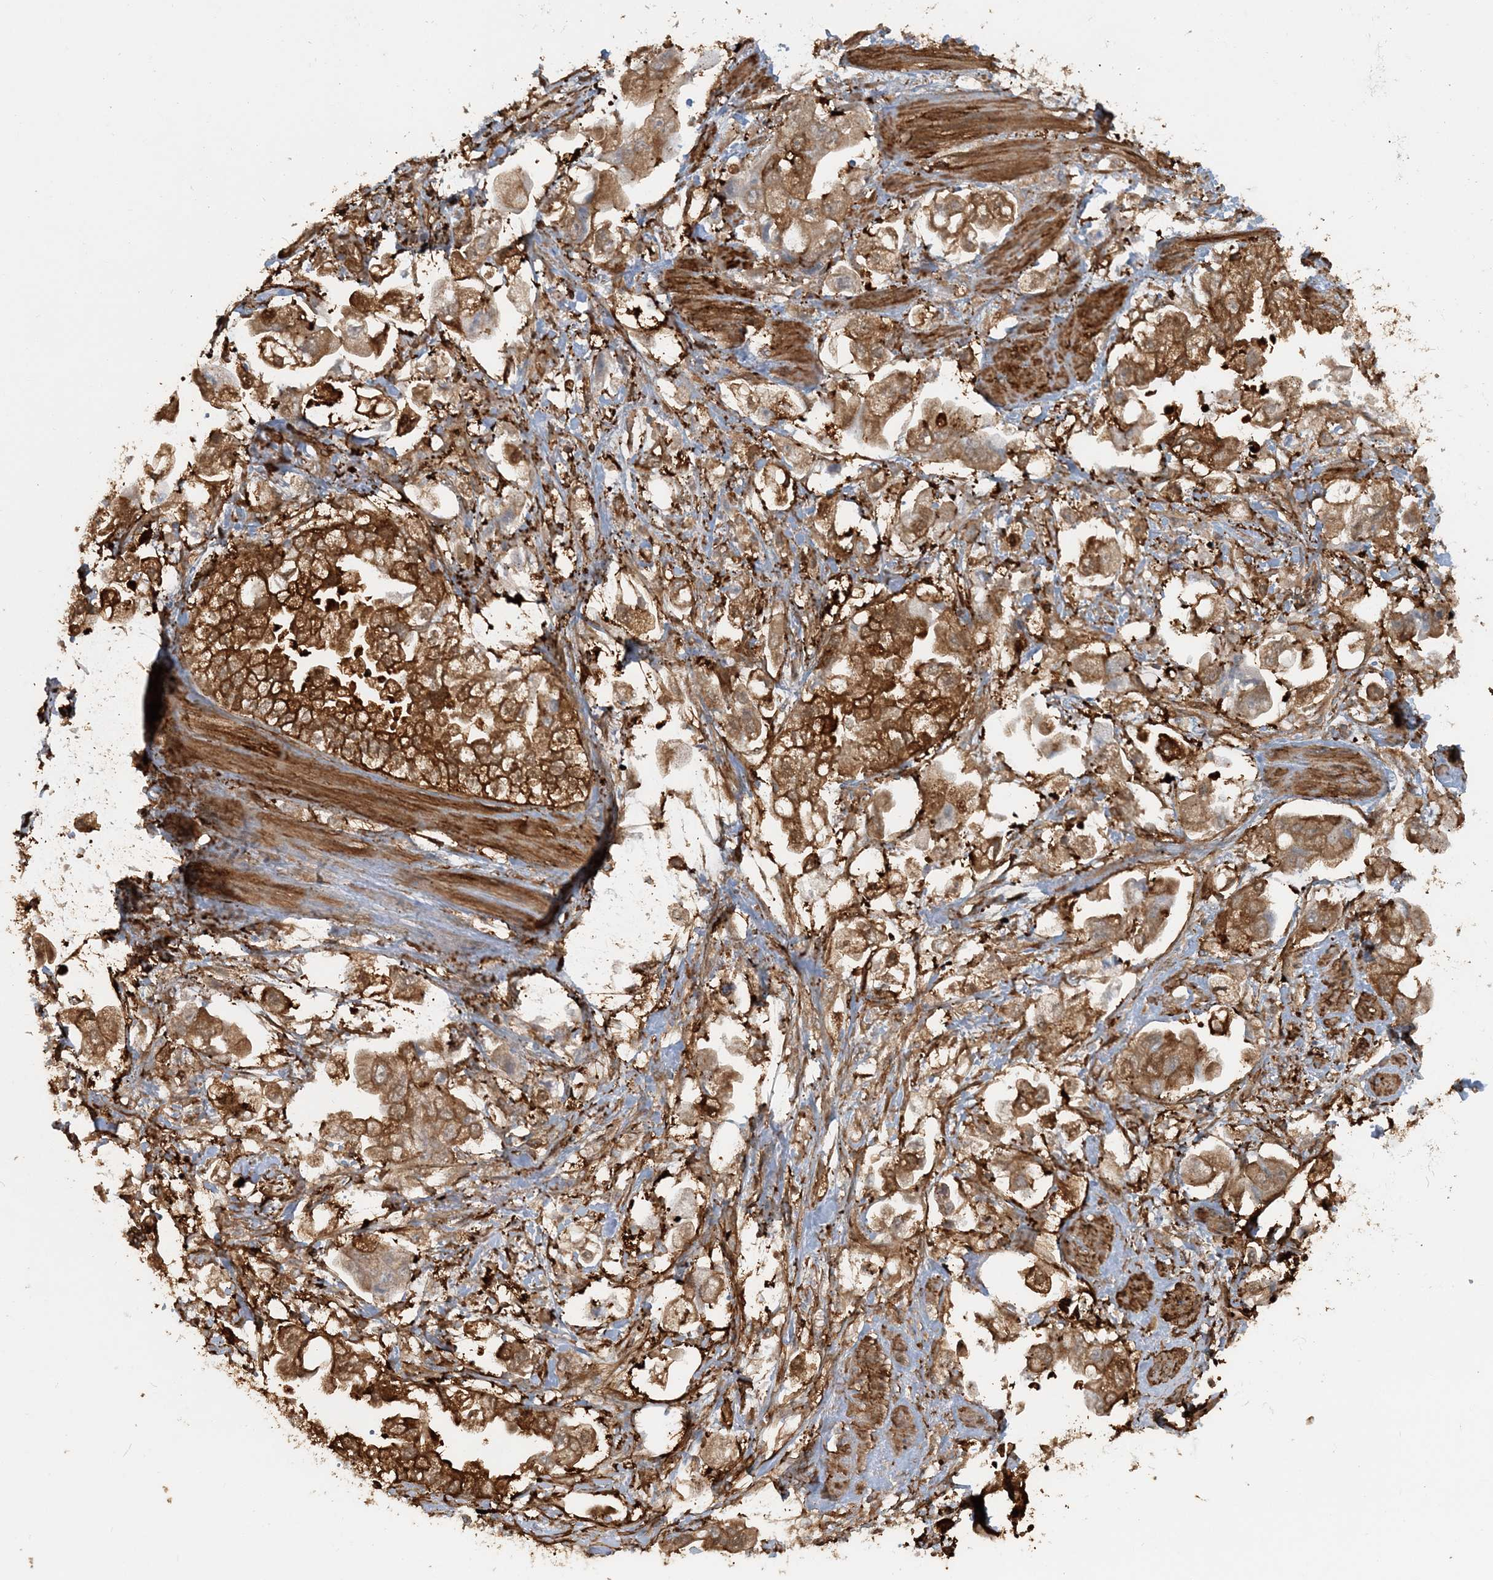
{"staining": {"intensity": "strong", "quantity": ">75%", "location": "cytoplasmic/membranous"}, "tissue": "stomach cancer", "cell_type": "Tumor cells", "image_type": "cancer", "snomed": [{"axis": "morphology", "description": "Adenocarcinoma, NOS"}, {"axis": "topography", "description": "Stomach"}], "caption": "The photomicrograph shows staining of stomach adenocarcinoma, revealing strong cytoplasmic/membranous protein expression (brown color) within tumor cells. The staining was performed using DAB, with brown indicating positive protein expression. Nuclei are stained blue with hematoxylin.", "gene": "DSTN", "patient": {"sex": "male", "age": 62}}